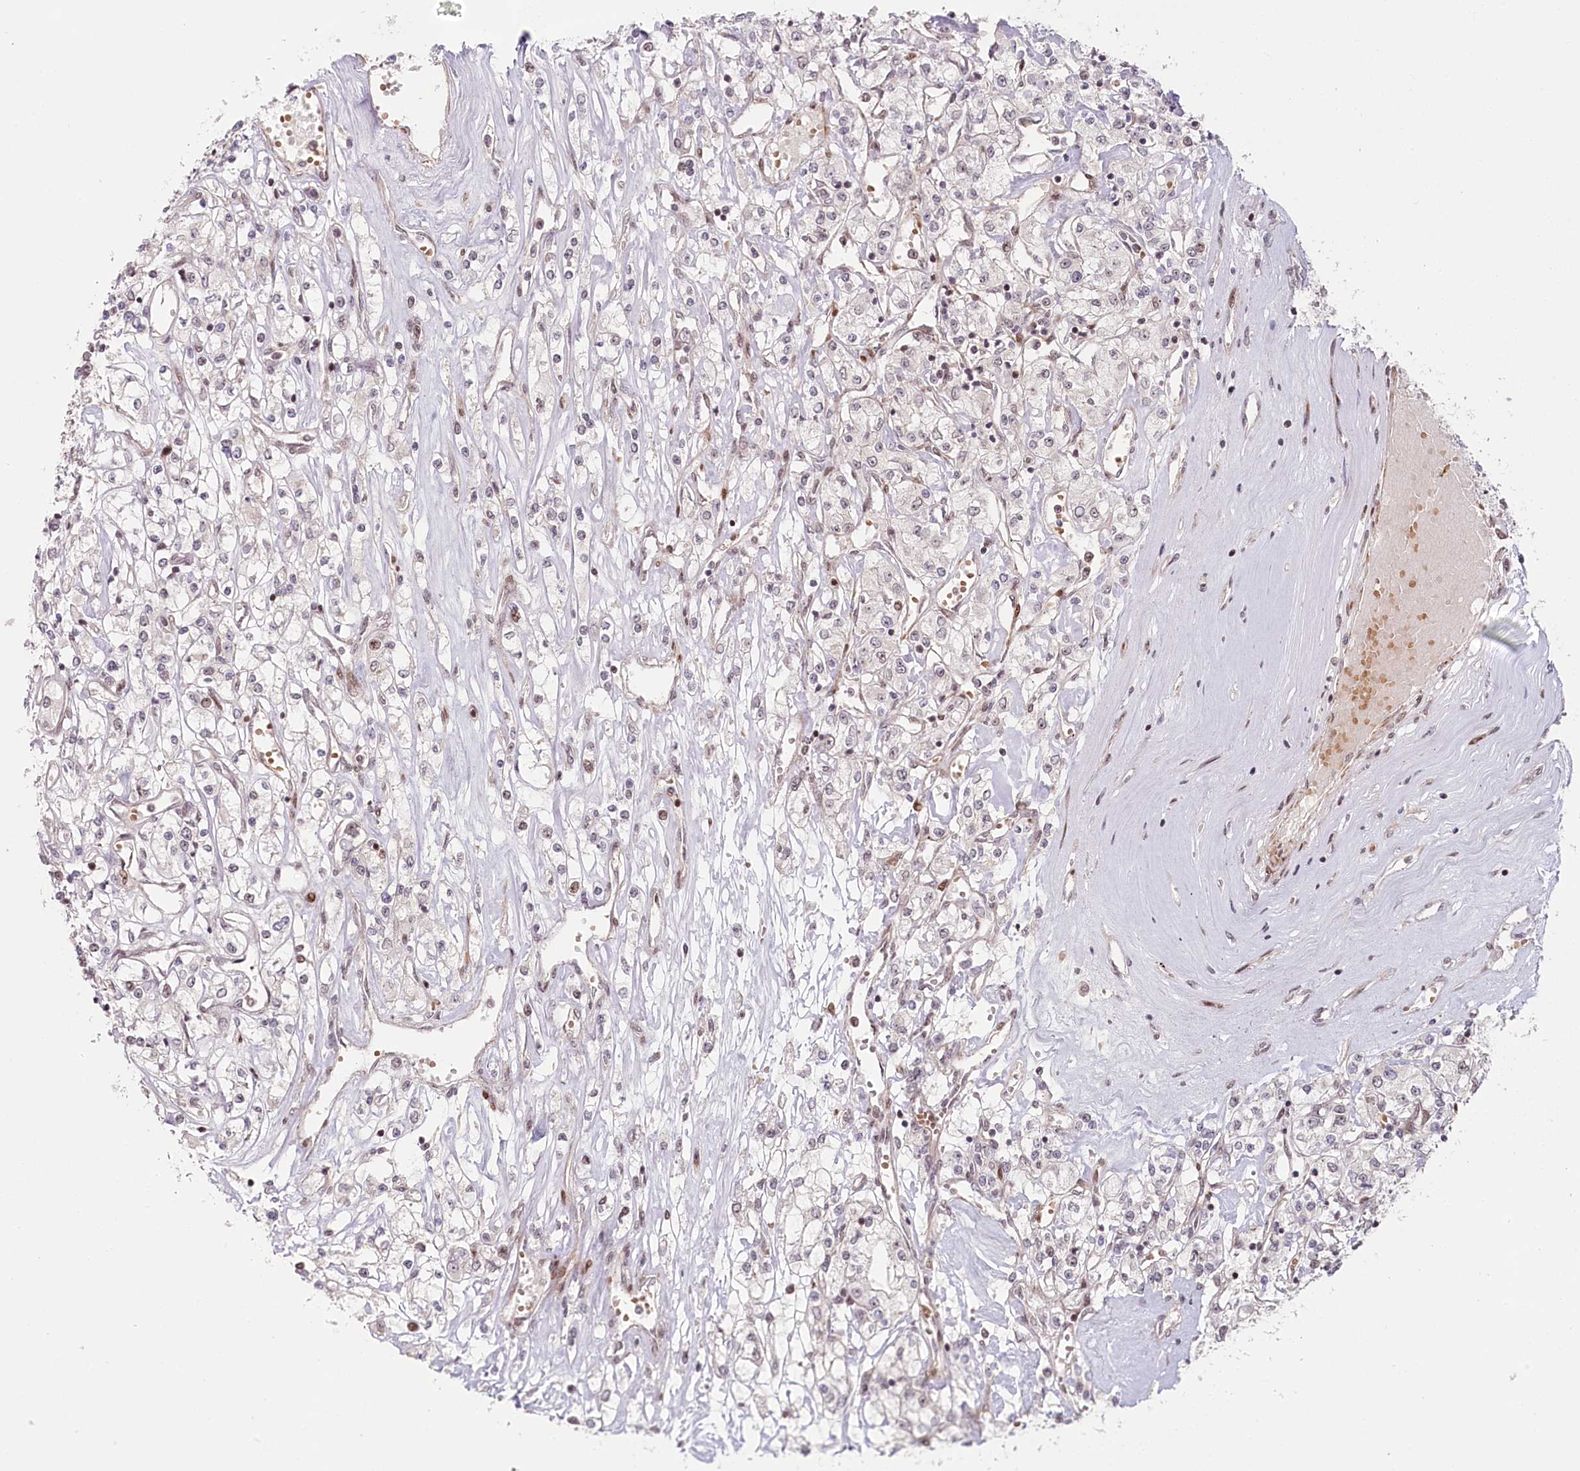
{"staining": {"intensity": "negative", "quantity": "none", "location": "none"}, "tissue": "renal cancer", "cell_type": "Tumor cells", "image_type": "cancer", "snomed": [{"axis": "morphology", "description": "Adenocarcinoma, NOS"}, {"axis": "topography", "description": "Kidney"}], "caption": "Tumor cells show no significant positivity in renal cancer. Brightfield microscopy of immunohistochemistry (IHC) stained with DAB (brown) and hematoxylin (blue), captured at high magnification.", "gene": "FAM204A", "patient": {"sex": "female", "age": 59}}